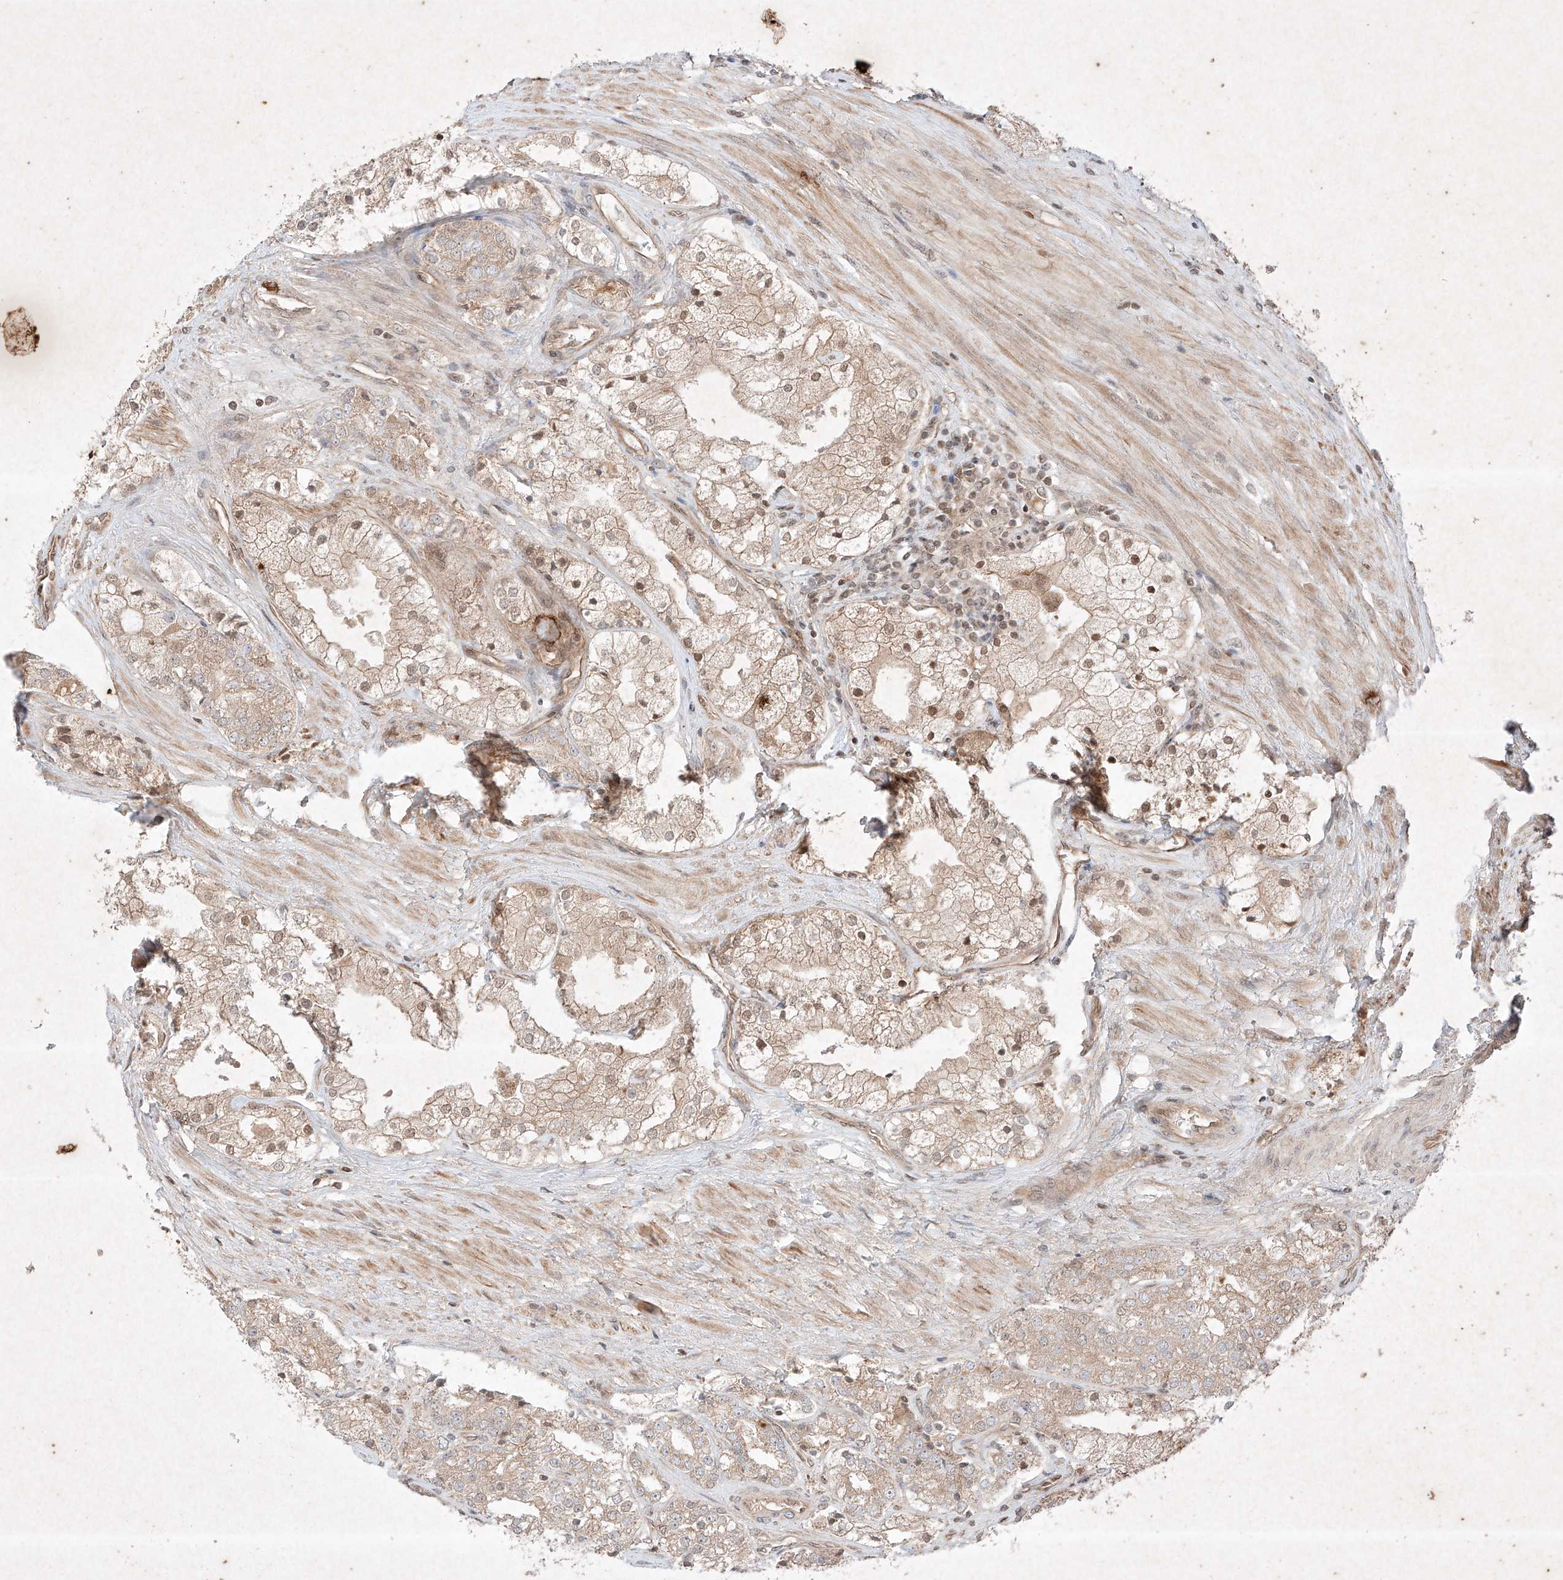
{"staining": {"intensity": "moderate", "quantity": "<25%", "location": "cytoplasmic/membranous,nuclear"}, "tissue": "prostate cancer", "cell_type": "Tumor cells", "image_type": "cancer", "snomed": [{"axis": "morphology", "description": "Adenocarcinoma, High grade"}, {"axis": "topography", "description": "Prostate"}], "caption": "Immunohistochemistry (IHC) staining of prostate cancer, which exhibits low levels of moderate cytoplasmic/membranous and nuclear staining in approximately <25% of tumor cells indicating moderate cytoplasmic/membranous and nuclear protein staining. The staining was performed using DAB (3,3'-diaminobenzidine) (brown) for protein detection and nuclei were counterstained in hematoxylin (blue).", "gene": "RNF31", "patient": {"sex": "male", "age": 50}}